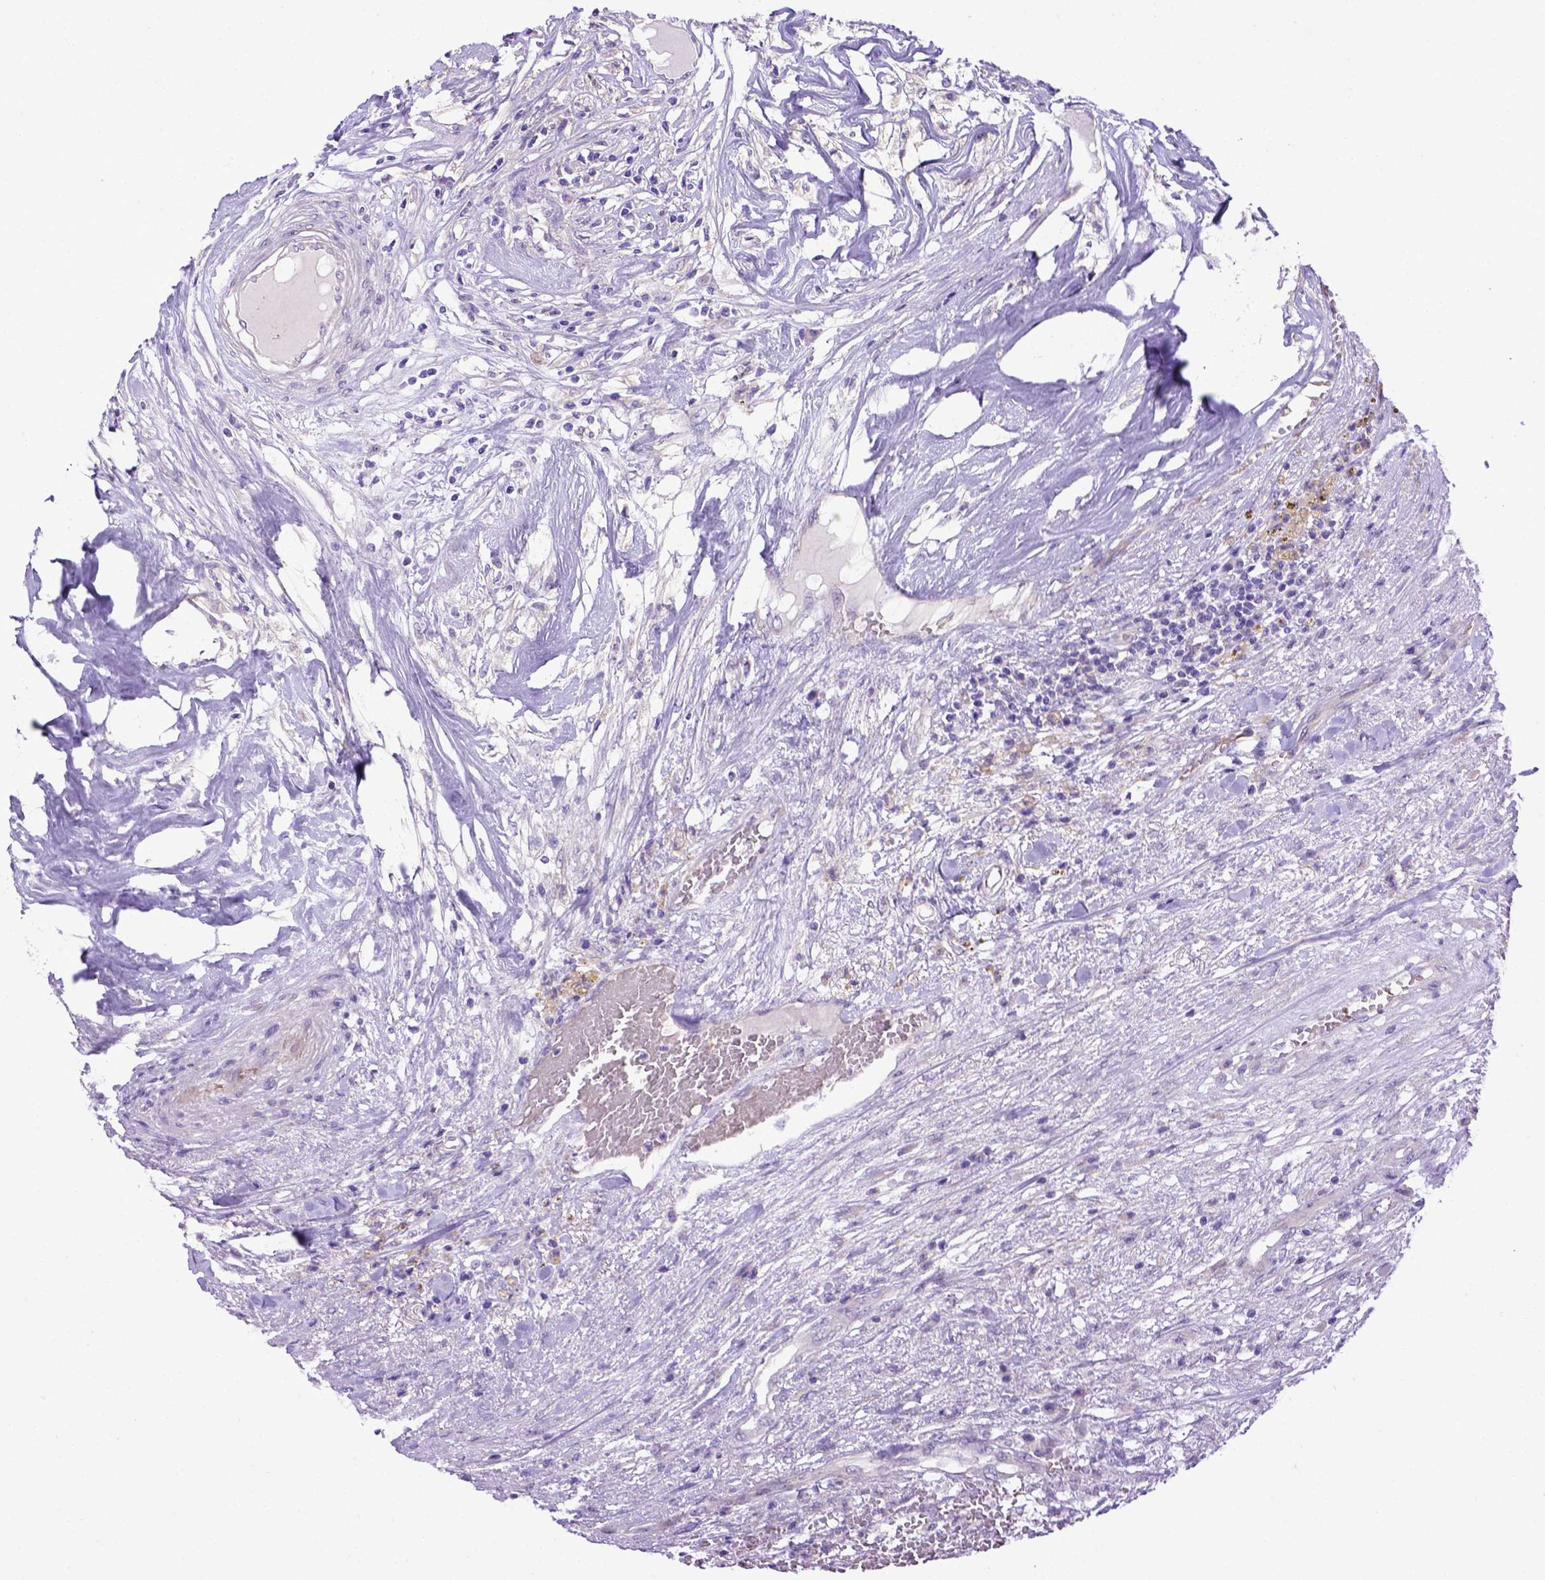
{"staining": {"intensity": "negative", "quantity": "none", "location": "none"}, "tissue": "renal cancer", "cell_type": "Tumor cells", "image_type": "cancer", "snomed": [{"axis": "morphology", "description": "Adenocarcinoma, NOS"}, {"axis": "topography", "description": "Kidney"}], "caption": "Immunohistochemistry (IHC) of human renal adenocarcinoma shows no expression in tumor cells. The staining was performed using DAB to visualize the protein expression in brown, while the nuclei were stained in blue with hematoxylin (Magnification: 20x).", "gene": "ADAM12", "patient": {"sex": "male", "age": 56}}